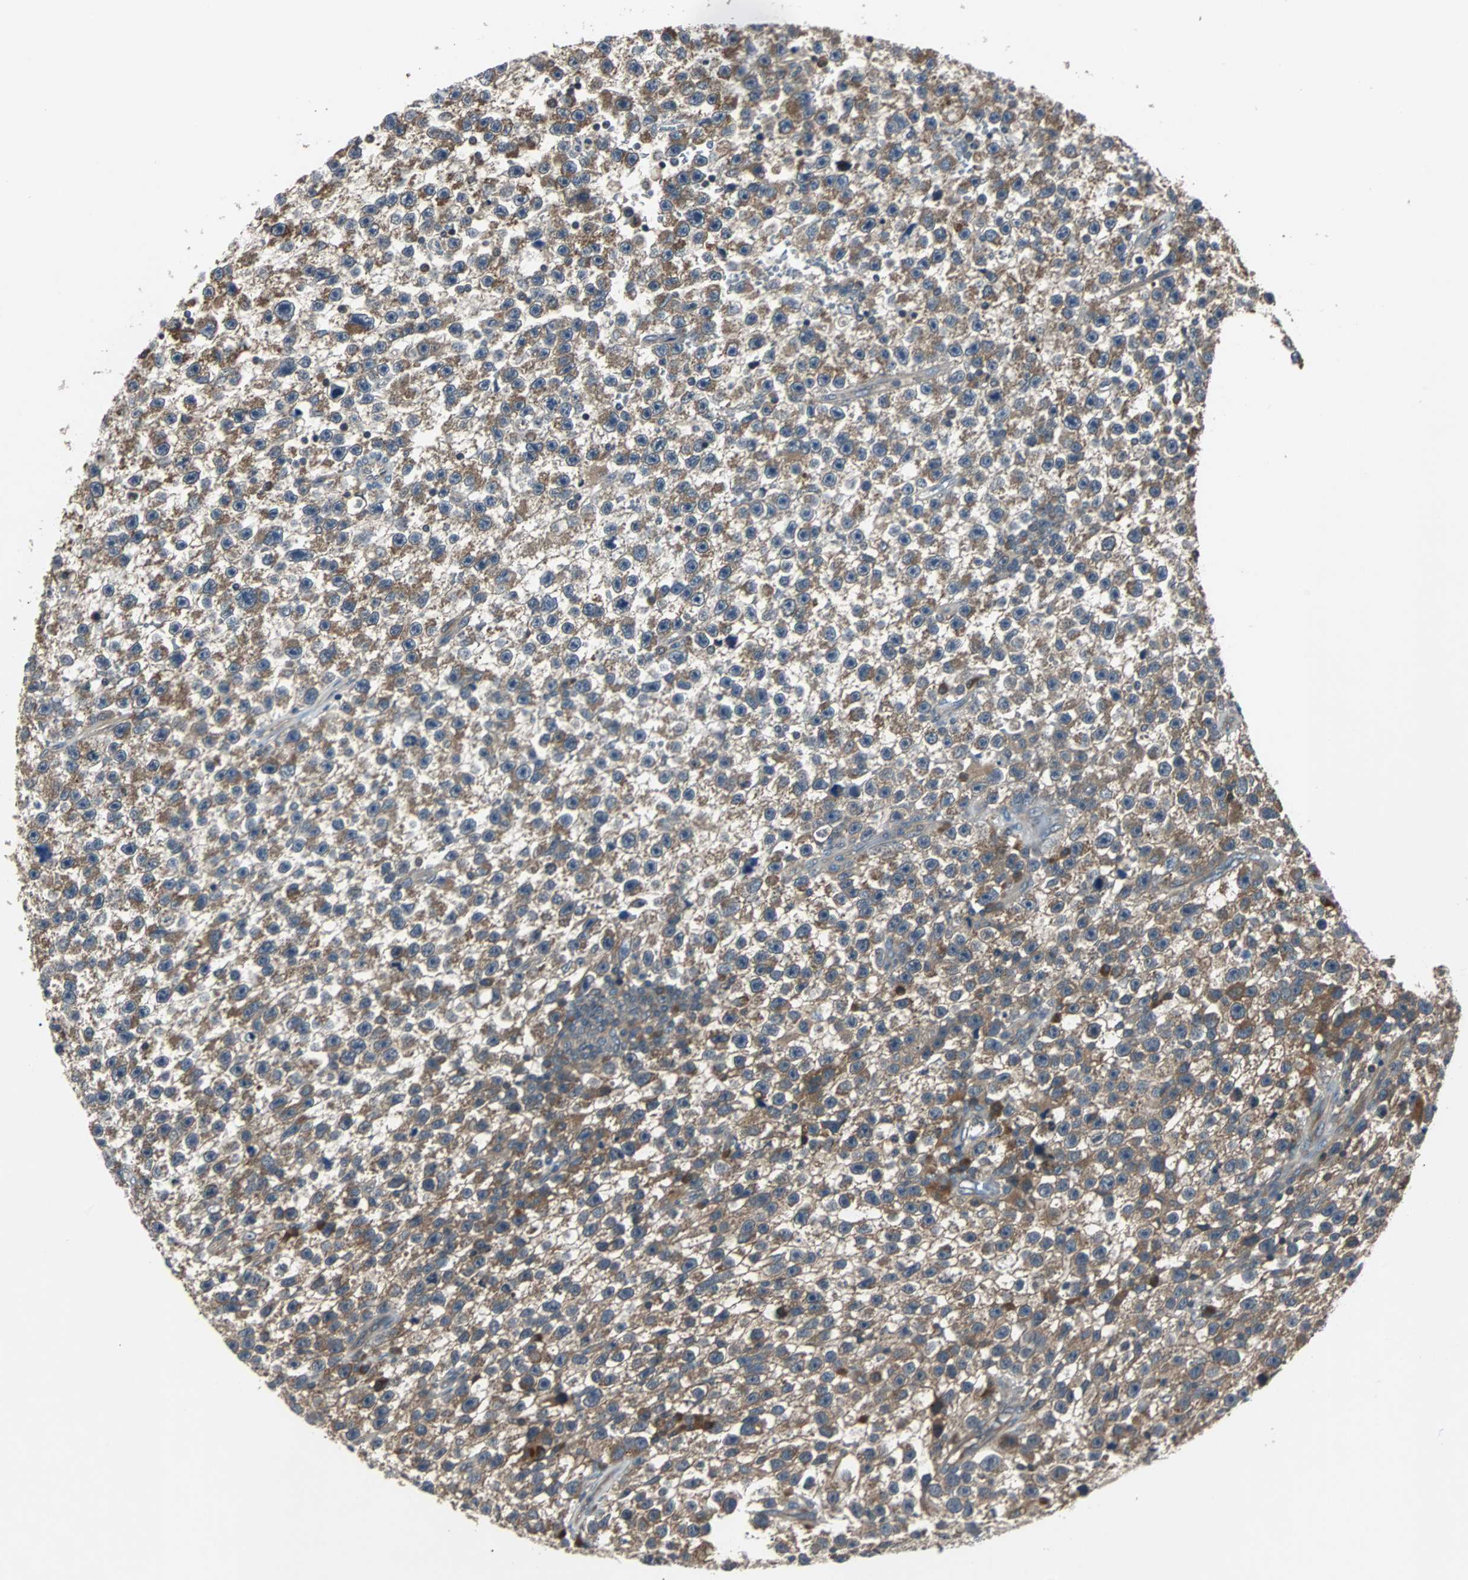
{"staining": {"intensity": "moderate", "quantity": ">75%", "location": "cytoplasmic/membranous"}, "tissue": "testis cancer", "cell_type": "Tumor cells", "image_type": "cancer", "snomed": [{"axis": "morphology", "description": "Seminoma, NOS"}, {"axis": "topography", "description": "Testis"}], "caption": "Protein expression analysis of human testis cancer reveals moderate cytoplasmic/membranous positivity in about >75% of tumor cells.", "gene": "ARF1", "patient": {"sex": "male", "age": 33}}